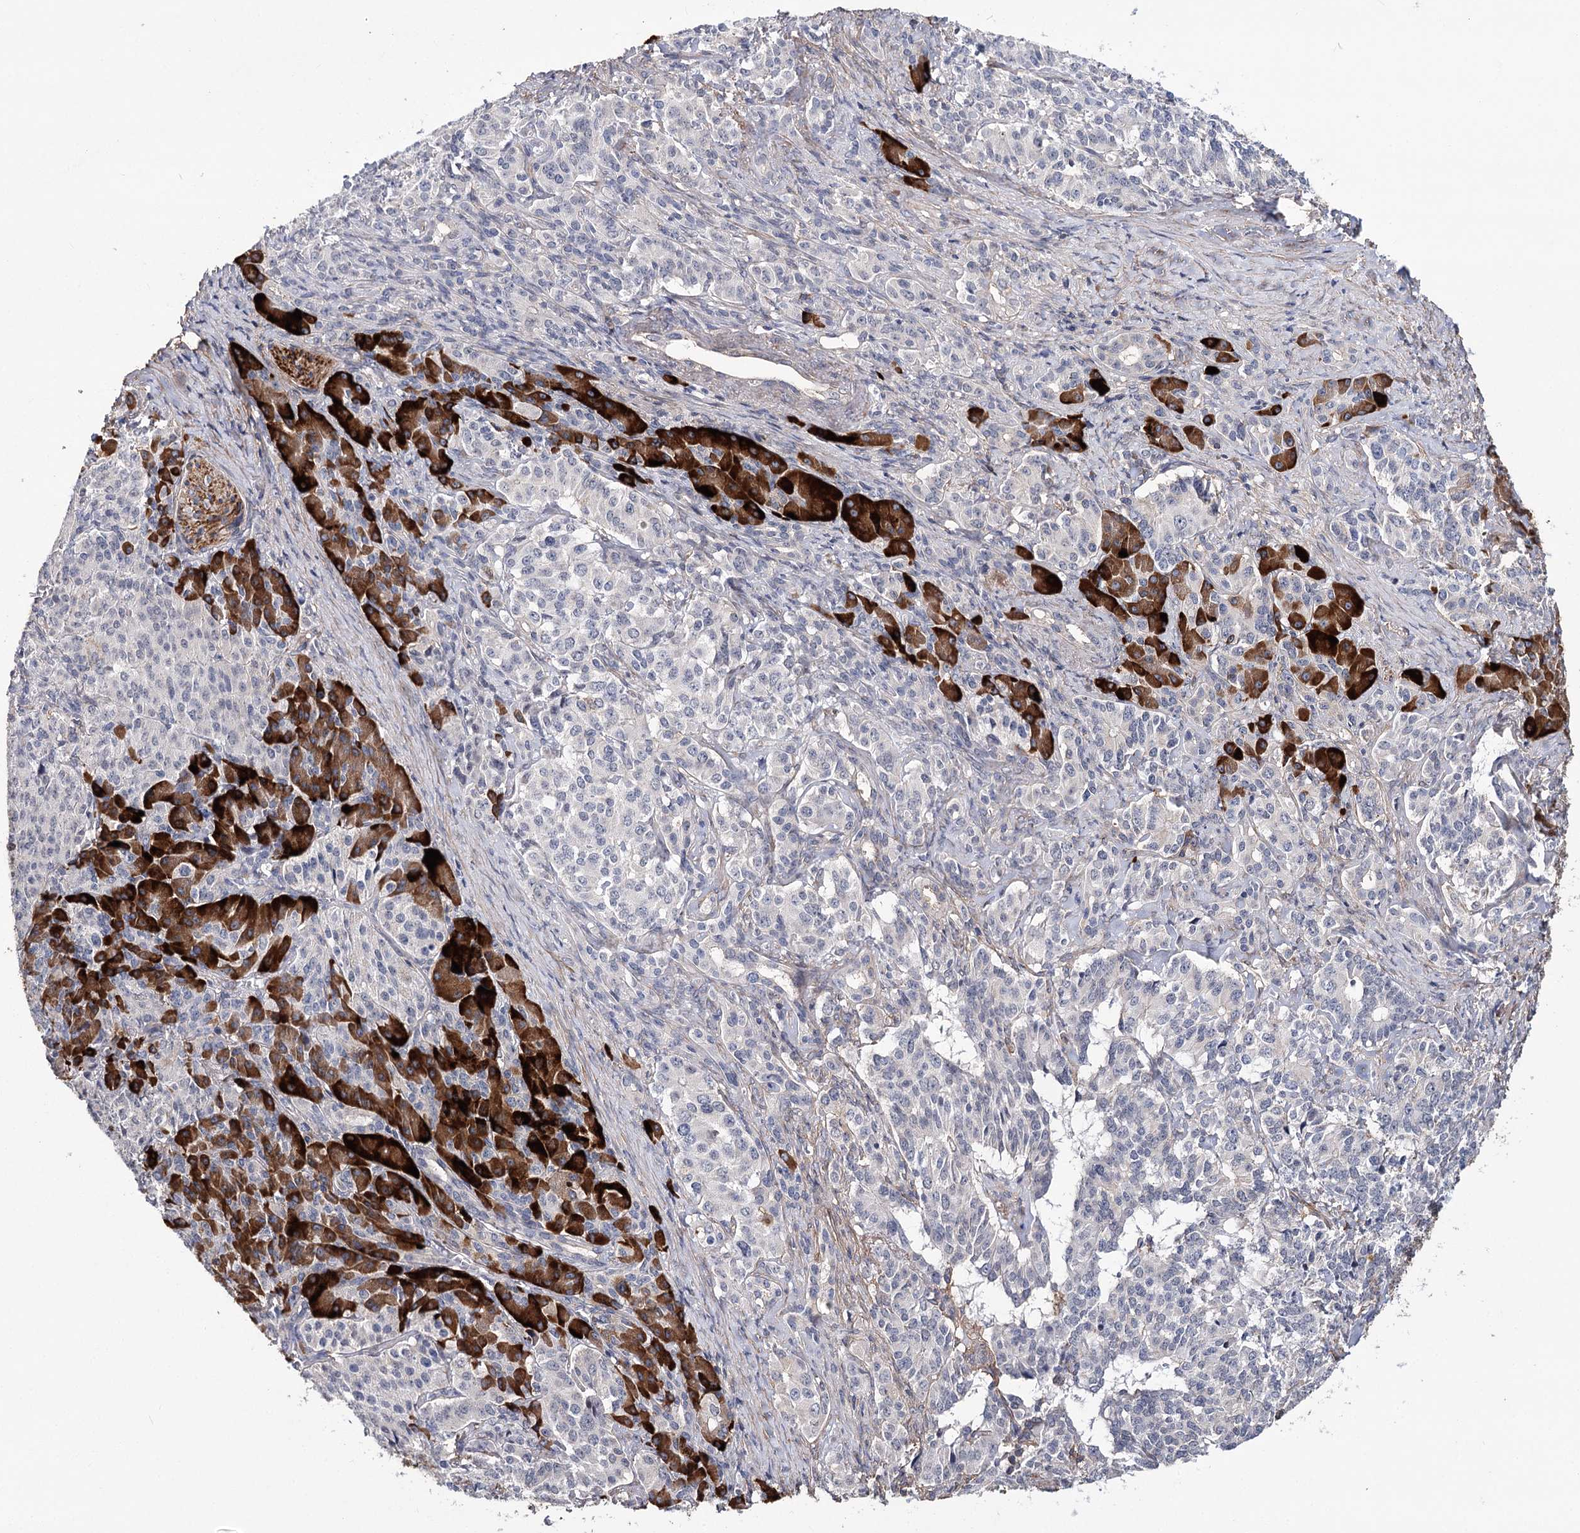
{"staining": {"intensity": "negative", "quantity": "none", "location": "none"}, "tissue": "pancreatic cancer", "cell_type": "Tumor cells", "image_type": "cancer", "snomed": [{"axis": "morphology", "description": "Adenocarcinoma, NOS"}, {"axis": "topography", "description": "Pancreas"}], "caption": "Pancreatic cancer stained for a protein using immunohistochemistry demonstrates no expression tumor cells.", "gene": "TMEM218", "patient": {"sex": "female", "age": 74}}